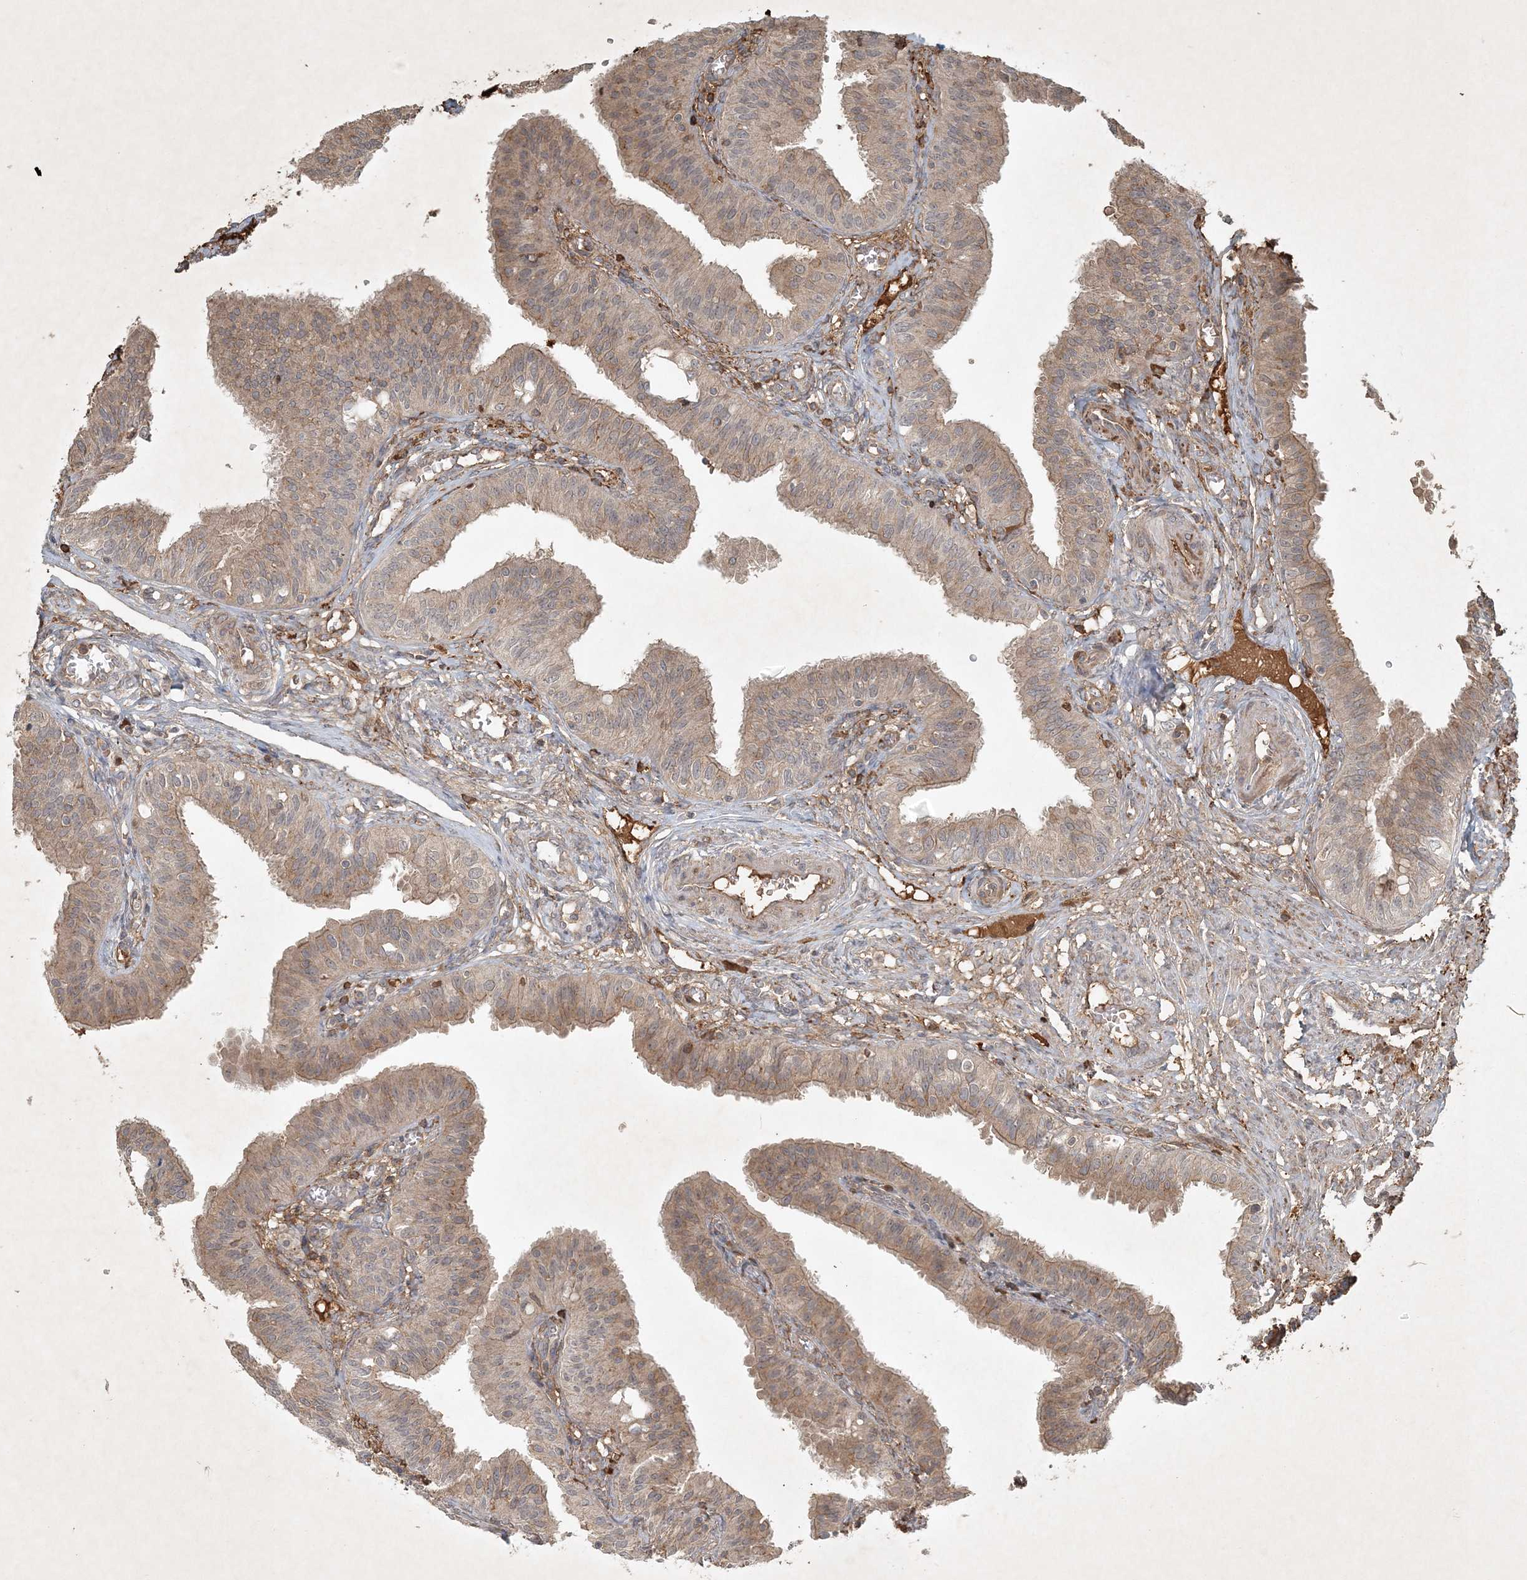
{"staining": {"intensity": "weak", "quantity": "25%-75%", "location": "cytoplasmic/membranous"}, "tissue": "fallopian tube", "cell_type": "Glandular cells", "image_type": "normal", "snomed": [{"axis": "morphology", "description": "Normal tissue, NOS"}, {"axis": "topography", "description": "Fallopian tube"}, {"axis": "topography", "description": "Ovary"}], "caption": "Weak cytoplasmic/membranous positivity is seen in approximately 25%-75% of glandular cells in normal fallopian tube. Immunohistochemistry (ihc) stains the protein in brown and the nuclei are stained blue.", "gene": "TNFAIP6", "patient": {"sex": "female", "age": 42}}